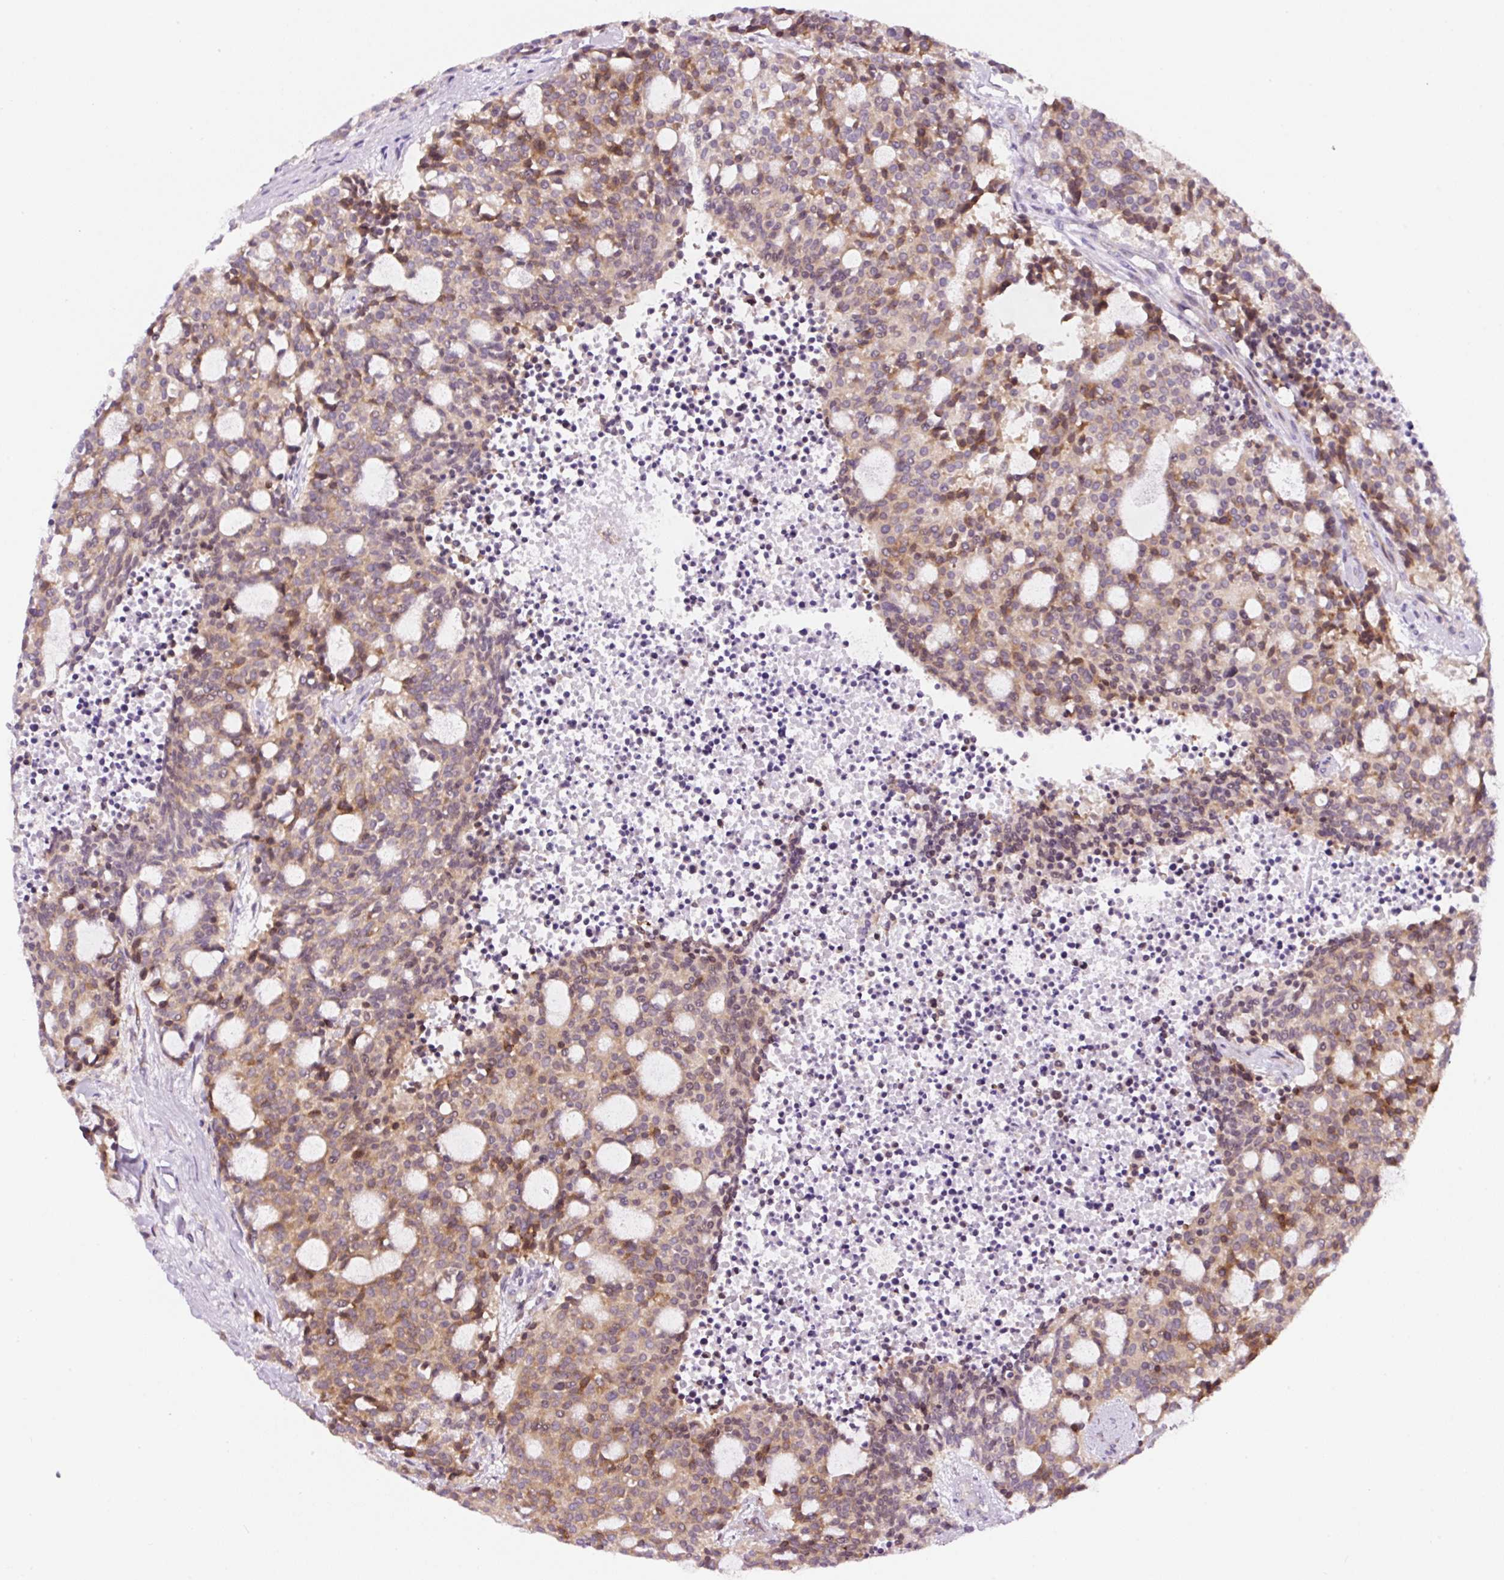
{"staining": {"intensity": "moderate", "quantity": "25%-75%", "location": "cytoplasmic/membranous"}, "tissue": "carcinoid", "cell_type": "Tumor cells", "image_type": "cancer", "snomed": [{"axis": "morphology", "description": "Carcinoid, malignant, NOS"}, {"axis": "topography", "description": "Pancreas"}], "caption": "Carcinoid (malignant) stained for a protein shows moderate cytoplasmic/membranous positivity in tumor cells.", "gene": "RPL41", "patient": {"sex": "female", "age": 54}}